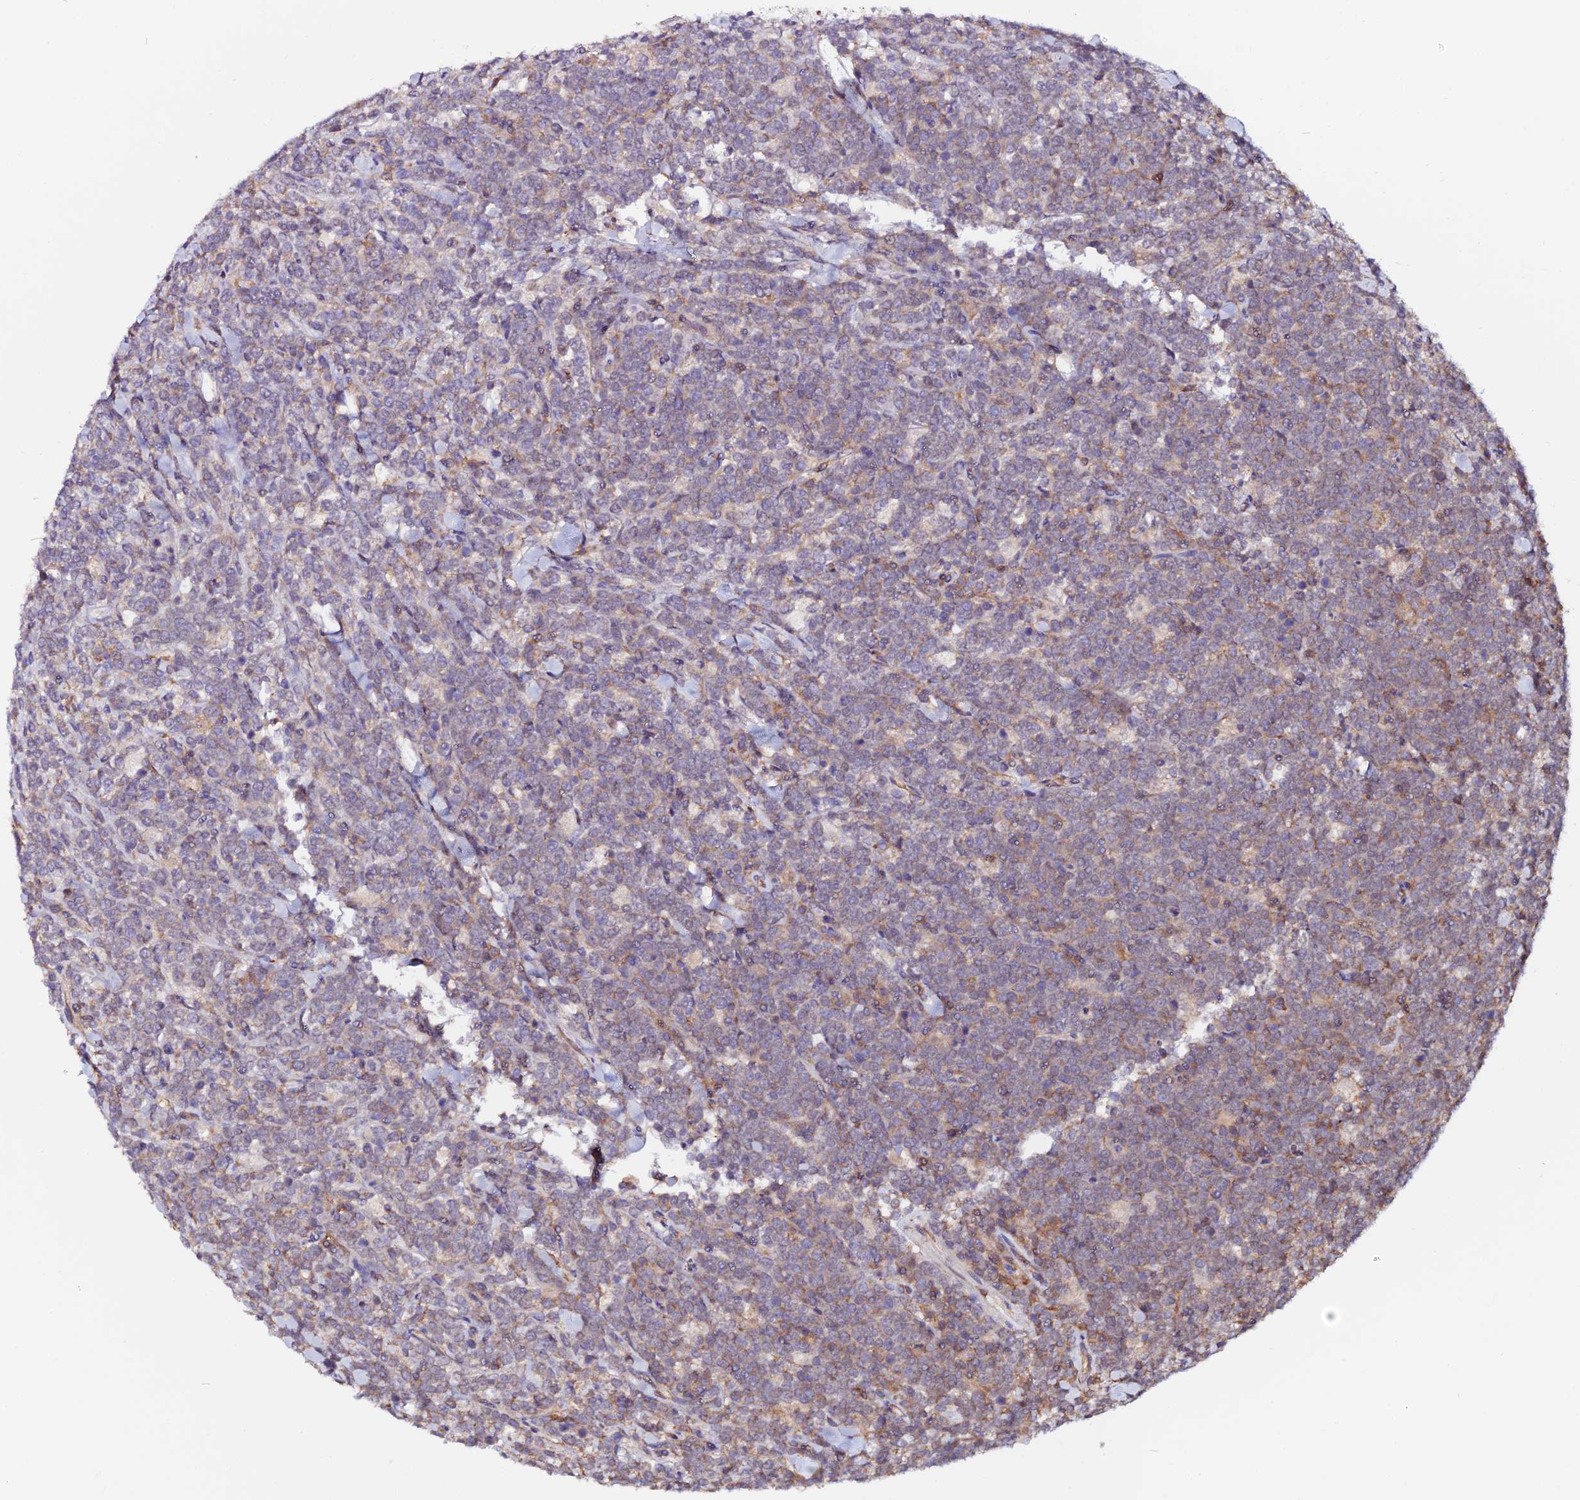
{"staining": {"intensity": "moderate", "quantity": "<25%", "location": "cytoplasmic/membranous"}, "tissue": "lymphoma", "cell_type": "Tumor cells", "image_type": "cancer", "snomed": [{"axis": "morphology", "description": "Malignant lymphoma, non-Hodgkin's type, High grade"}, {"axis": "topography", "description": "Small intestine"}], "caption": "Moderate cytoplasmic/membranous protein staining is present in approximately <25% of tumor cells in high-grade malignant lymphoma, non-Hodgkin's type.", "gene": "USP17L15", "patient": {"sex": "male", "age": 8}}